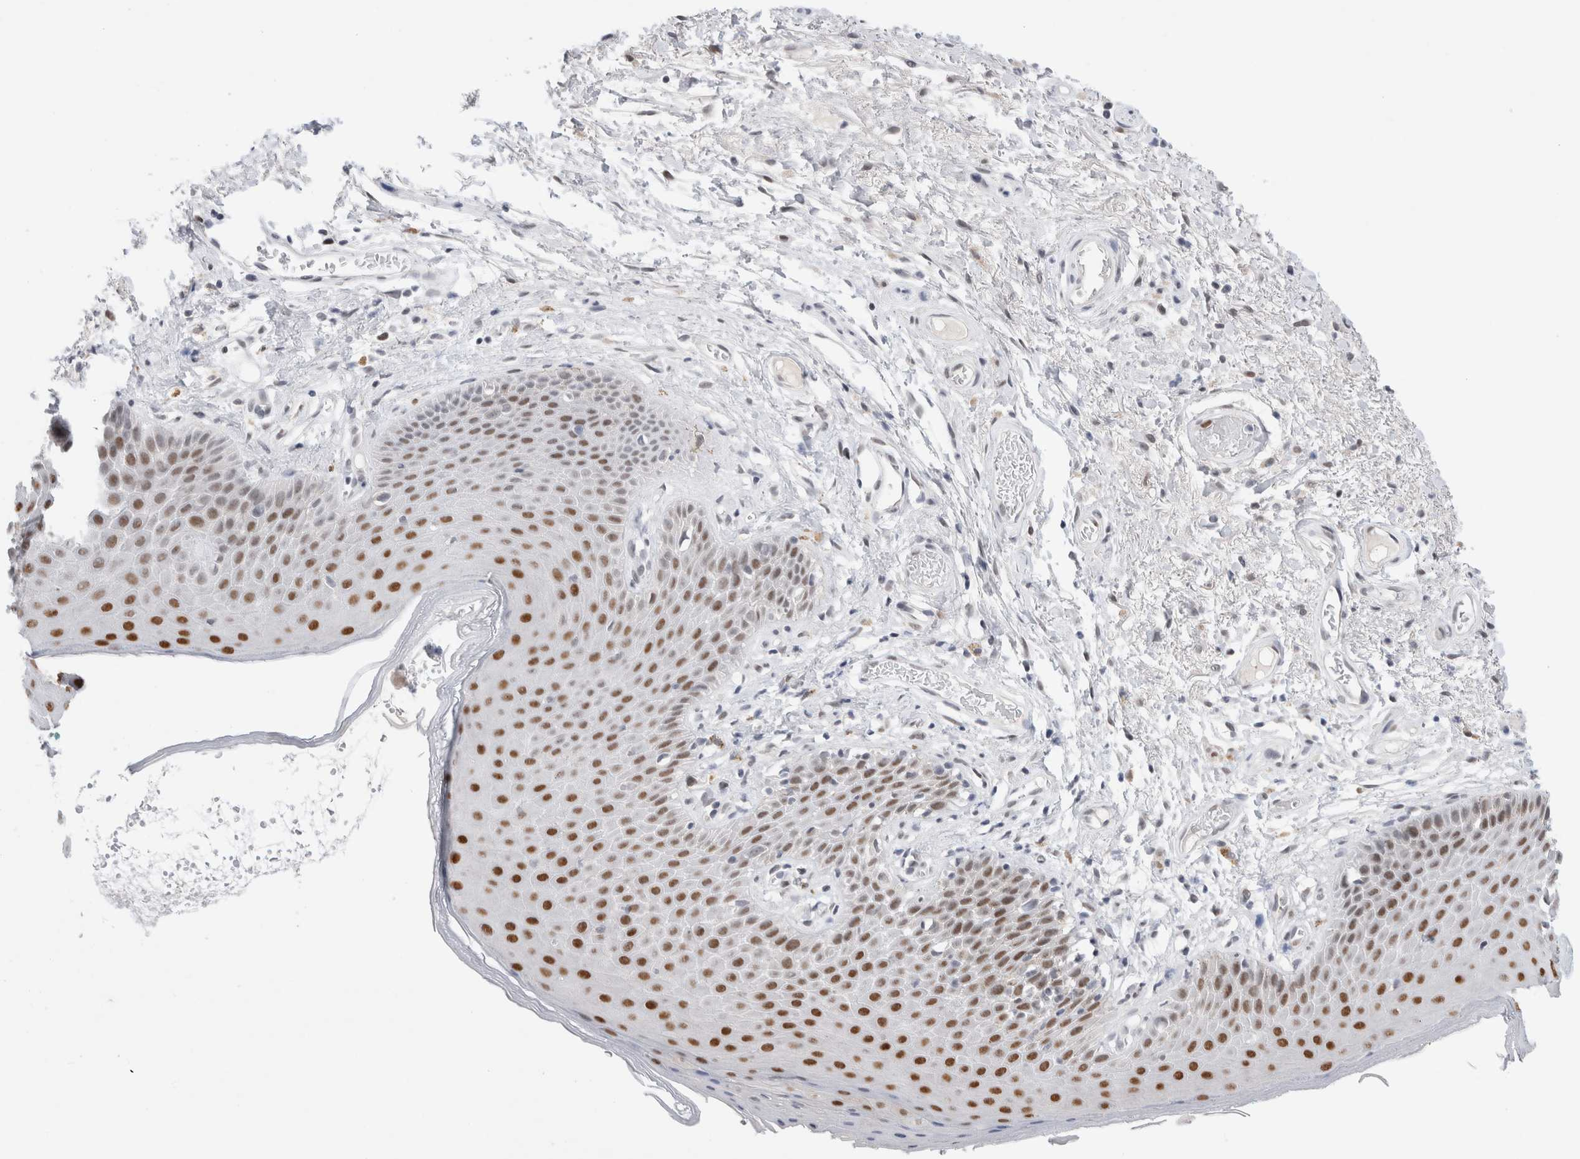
{"staining": {"intensity": "strong", "quantity": "25%-75%", "location": "nuclear"}, "tissue": "skin", "cell_type": "Epidermal cells", "image_type": "normal", "snomed": [{"axis": "morphology", "description": "Normal tissue, NOS"}, {"axis": "topography", "description": "Anal"}], "caption": "High-power microscopy captured an immunohistochemistry photomicrograph of normal skin, revealing strong nuclear positivity in about 25%-75% of epidermal cells. Nuclei are stained in blue.", "gene": "KNL1", "patient": {"sex": "male", "age": 74}}